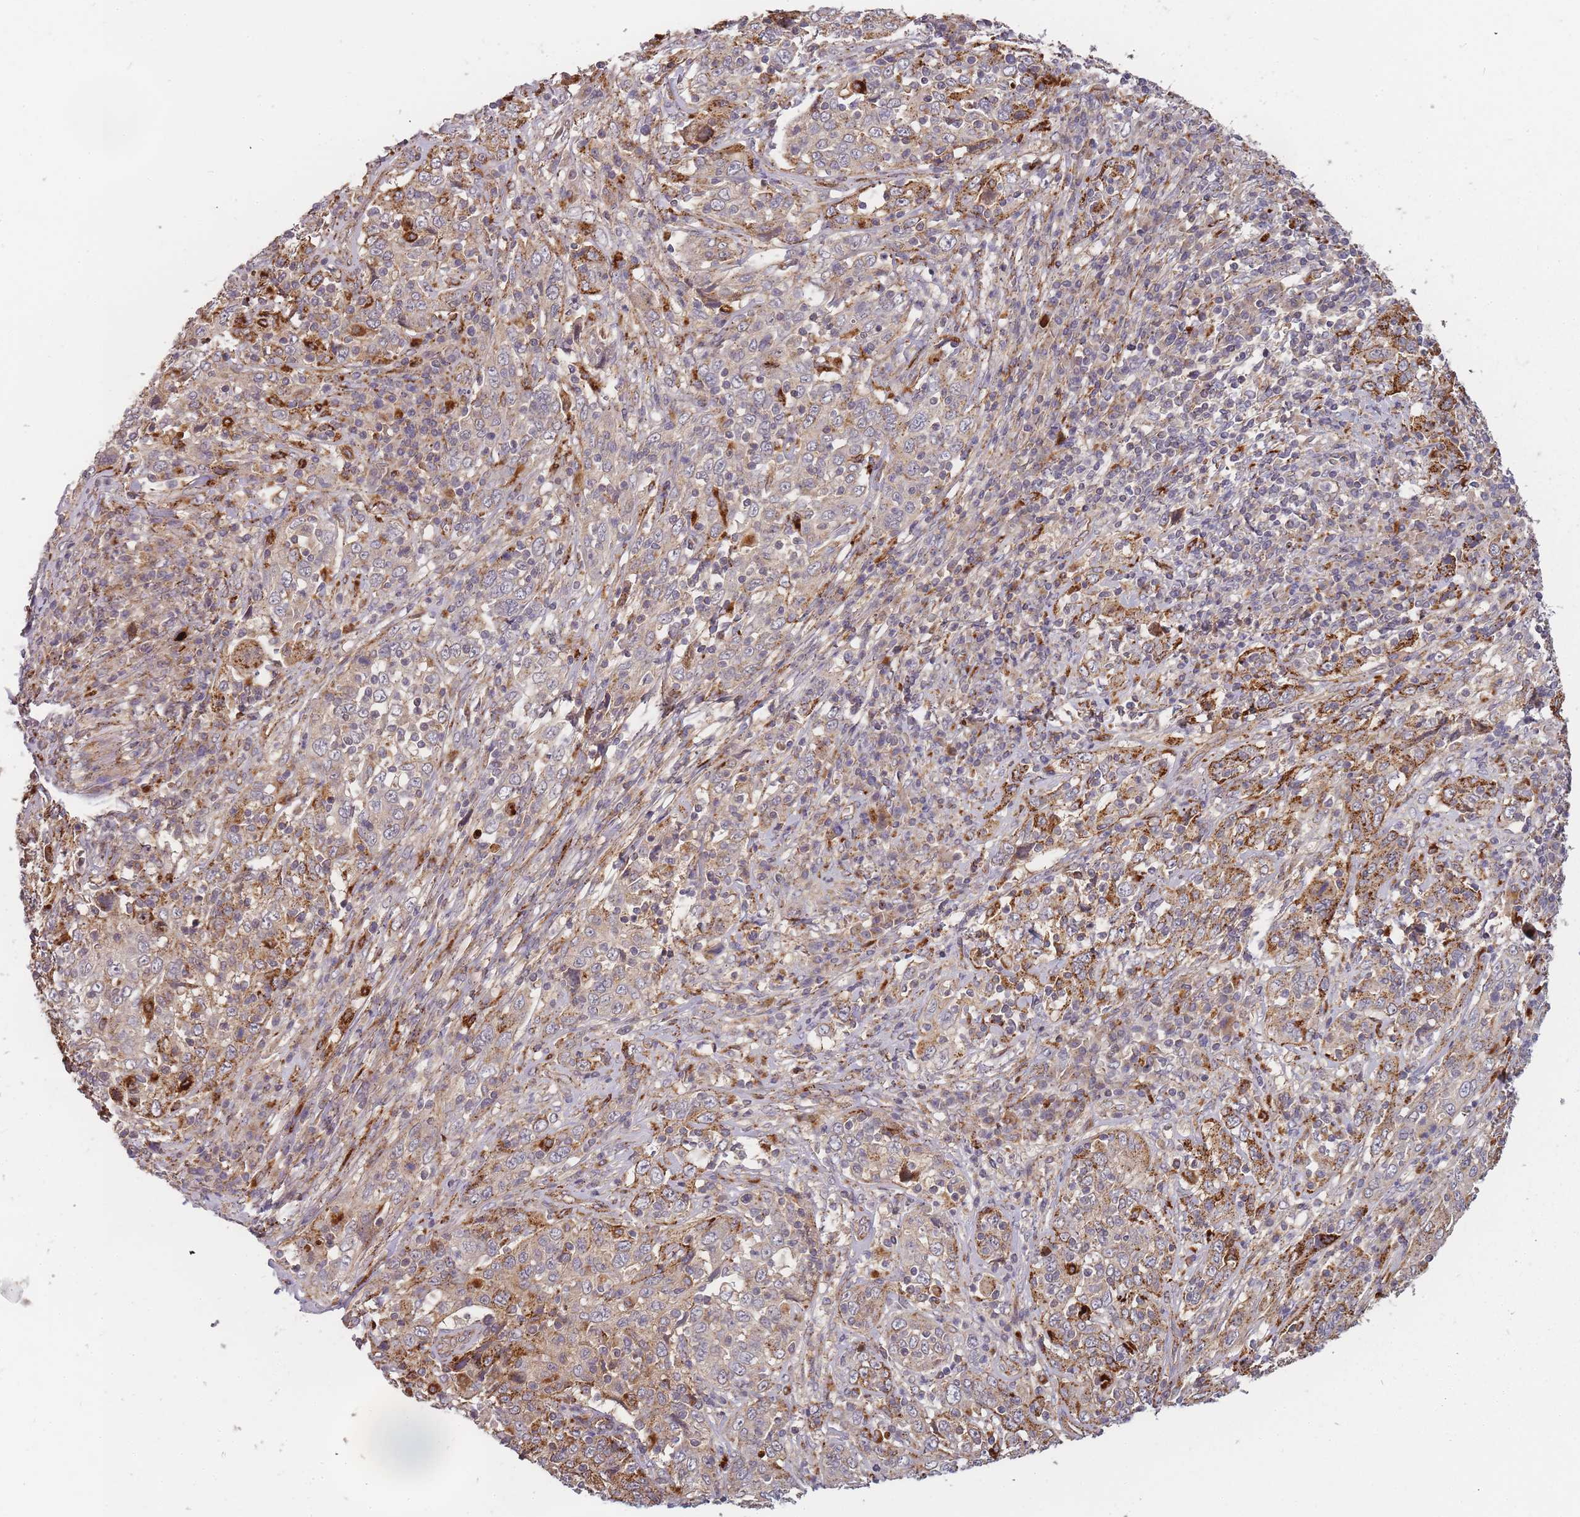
{"staining": {"intensity": "weak", "quantity": "25%-75%", "location": "cytoplasmic/membranous"}, "tissue": "cervical cancer", "cell_type": "Tumor cells", "image_type": "cancer", "snomed": [{"axis": "morphology", "description": "Squamous cell carcinoma, NOS"}, {"axis": "topography", "description": "Cervix"}], "caption": "Immunohistochemistry (DAB (3,3'-diaminobenzidine)) staining of cervical squamous cell carcinoma displays weak cytoplasmic/membranous protein staining in about 25%-75% of tumor cells.", "gene": "ATG5", "patient": {"sex": "female", "age": 46}}